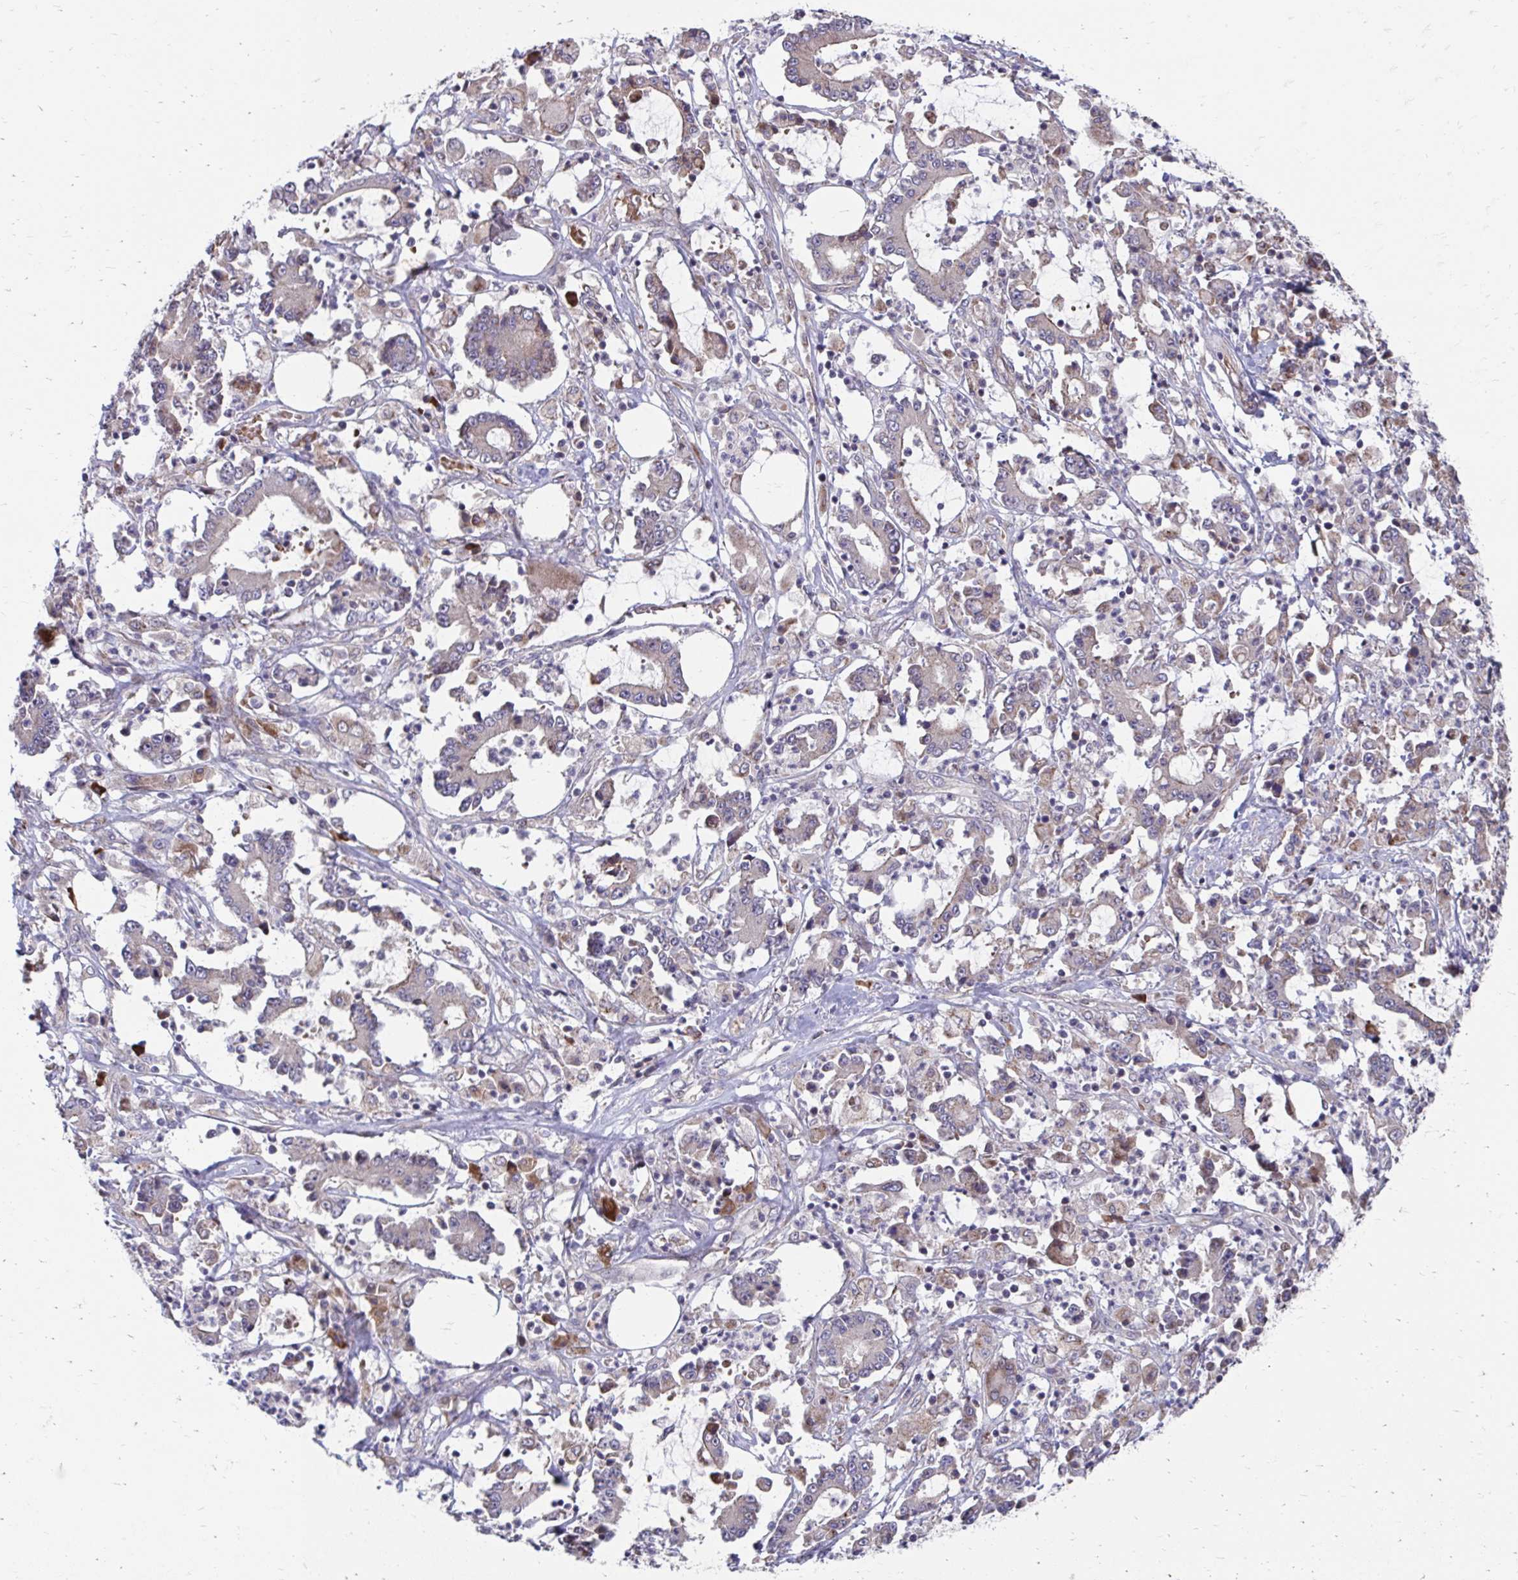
{"staining": {"intensity": "weak", "quantity": "25%-75%", "location": "cytoplasmic/membranous"}, "tissue": "stomach cancer", "cell_type": "Tumor cells", "image_type": "cancer", "snomed": [{"axis": "morphology", "description": "Adenocarcinoma, NOS"}, {"axis": "topography", "description": "Stomach, upper"}], "caption": "Protein expression analysis of human stomach adenocarcinoma reveals weak cytoplasmic/membranous staining in about 25%-75% of tumor cells.", "gene": "ITPR2", "patient": {"sex": "male", "age": 68}}